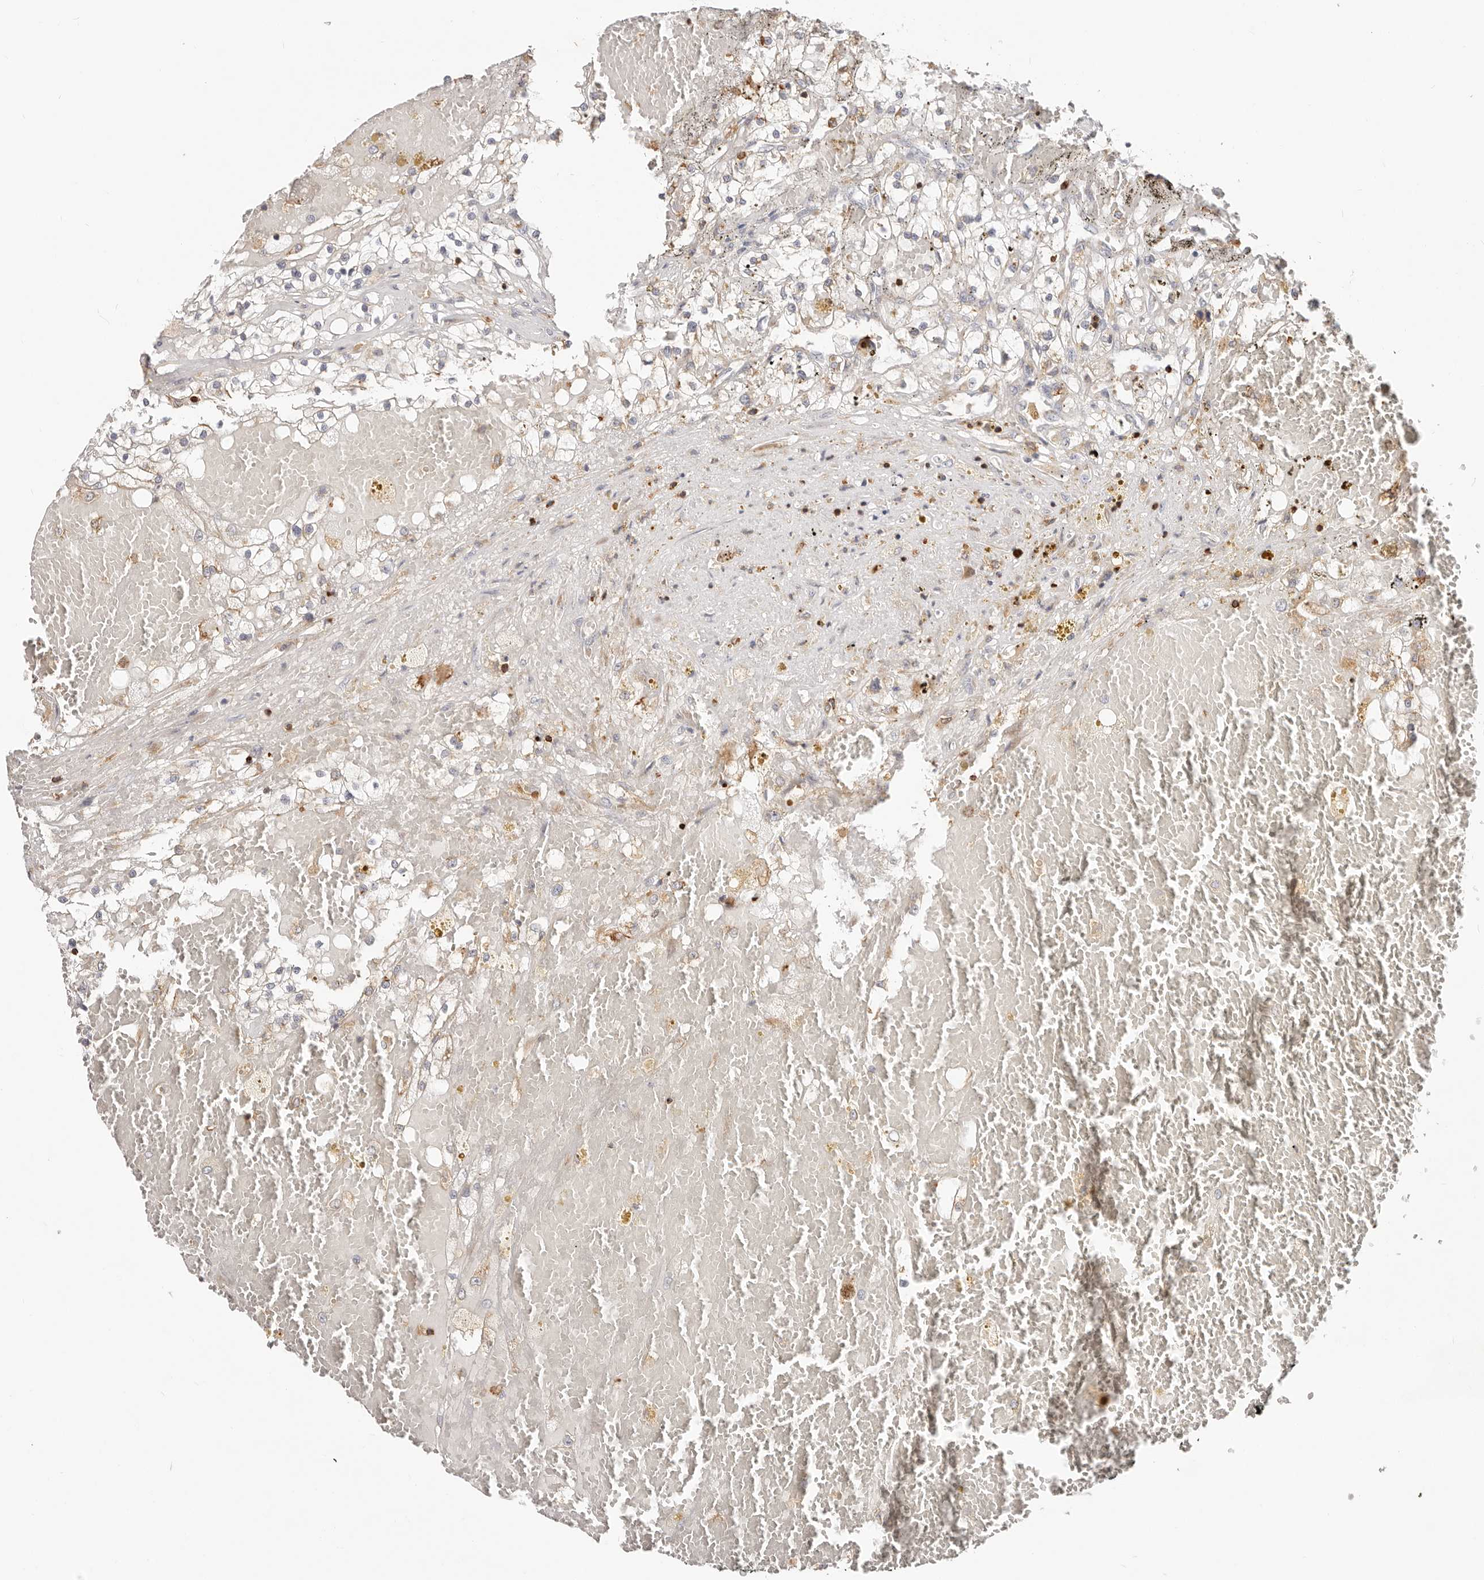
{"staining": {"intensity": "negative", "quantity": "none", "location": "none"}, "tissue": "renal cancer", "cell_type": "Tumor cells", "image_type": "cancer", "snomed": [{"axis": "morphology", "description": "Normal tissue, NOS"}, {"axis": "morphology", "description": "Adenocarcinoma, NOS"}, {"axis": "topography", "description": "Kidney"}], "caption": "Protein analysis of renal cancer reveals no significant staining in tumor cells.", "gene": "TMEM63B", "patient": {"sex": "male", "age": 68}}